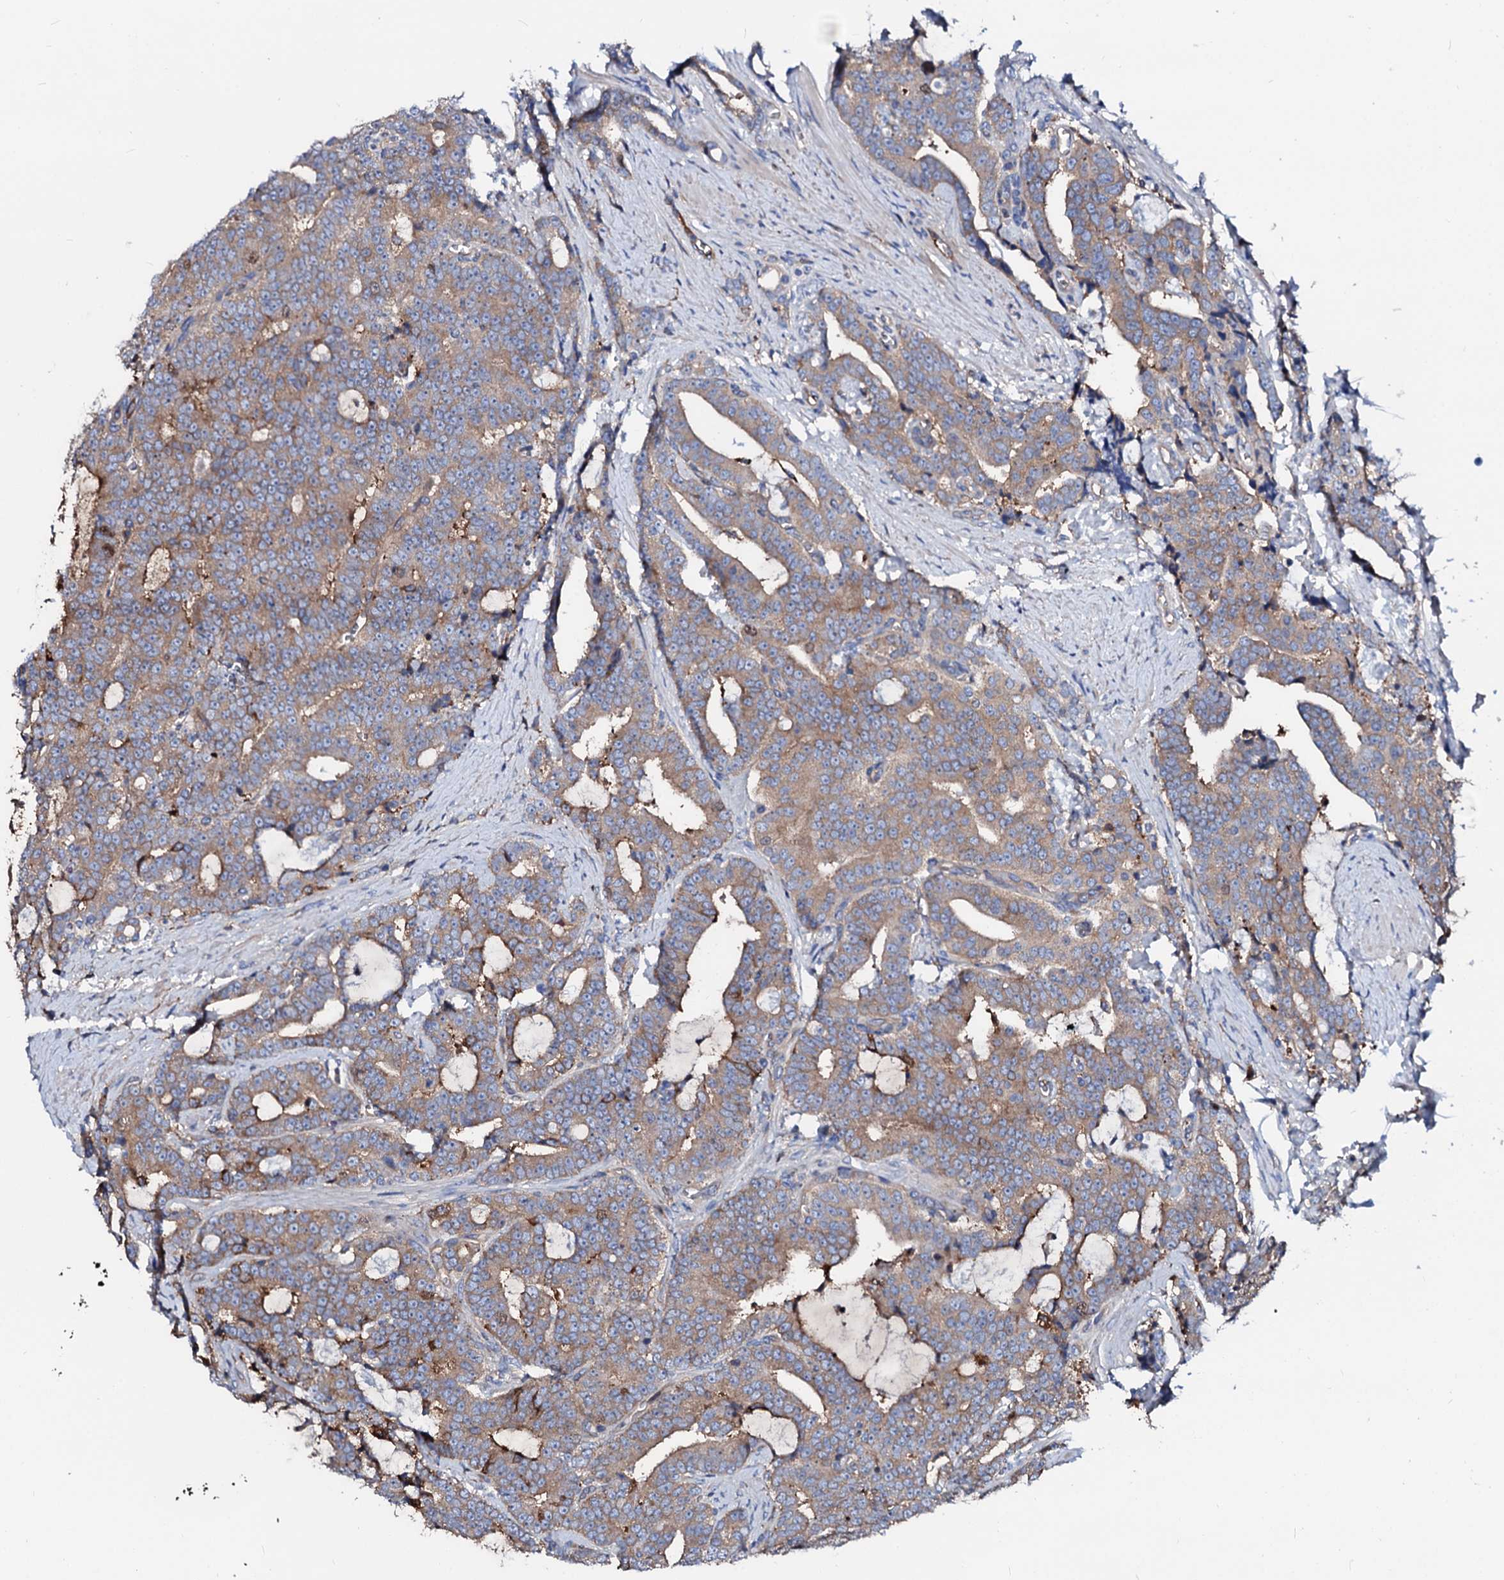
{"staining": {"intensity": "weak", "quantity": ">75%", "location": "cytoplasmic/membranous"}, "tissue": "prostate cancer", "cell_type": "Tumor cells", "image_type": "cancer", "snomed": [{"axis": "morphology", "description": "Adenocarcinoma, High grade"}, {"axis": "topography", "description": "Prostate and seminal vesicle, NOS"}], "caption": "Immunohistochemical staining of prostate cancer shows weak cytoplasmic/membranous protein expression in approximately >75% of tumor cells.", "gene": "CSKMT", "patient": {"sex": "male", "age": 67}}